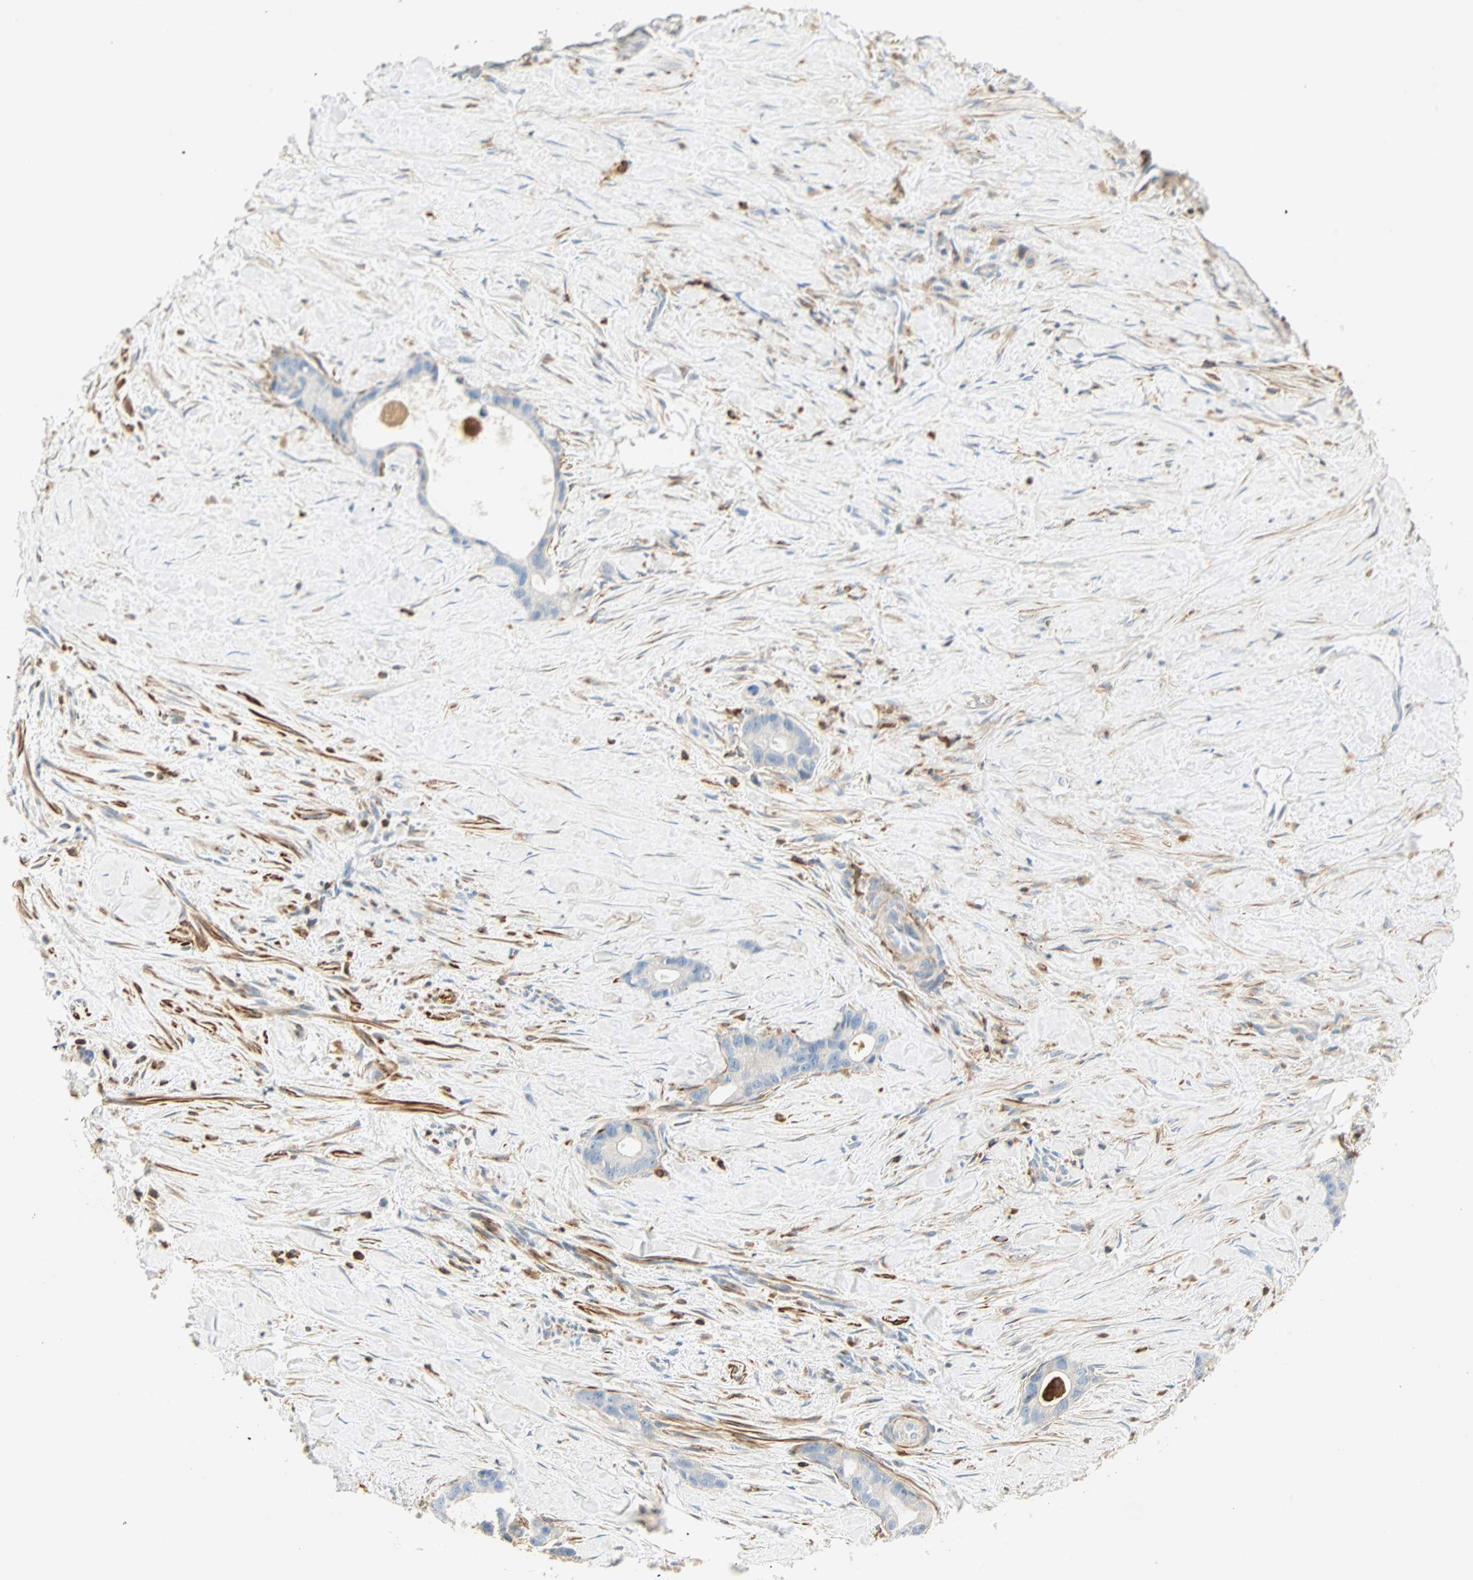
{"staining": {"intensity": "negative", "quantity": "none", "location": "none"}, "tissue": "liver cancer", "cell_type": "Tumor cells", "image_type": "cancer", "snomed": [{"axis": "morphology", "description": "Cholangiocarcinoma"}, {"axis": "topography", "description": "Liver"}], "caption": "IHC of cholangiocarcinoma (liver) shows no positivity in tumor cells.", "gene": "FMNL1", "patient": {"sex": "female", "age": 55}}